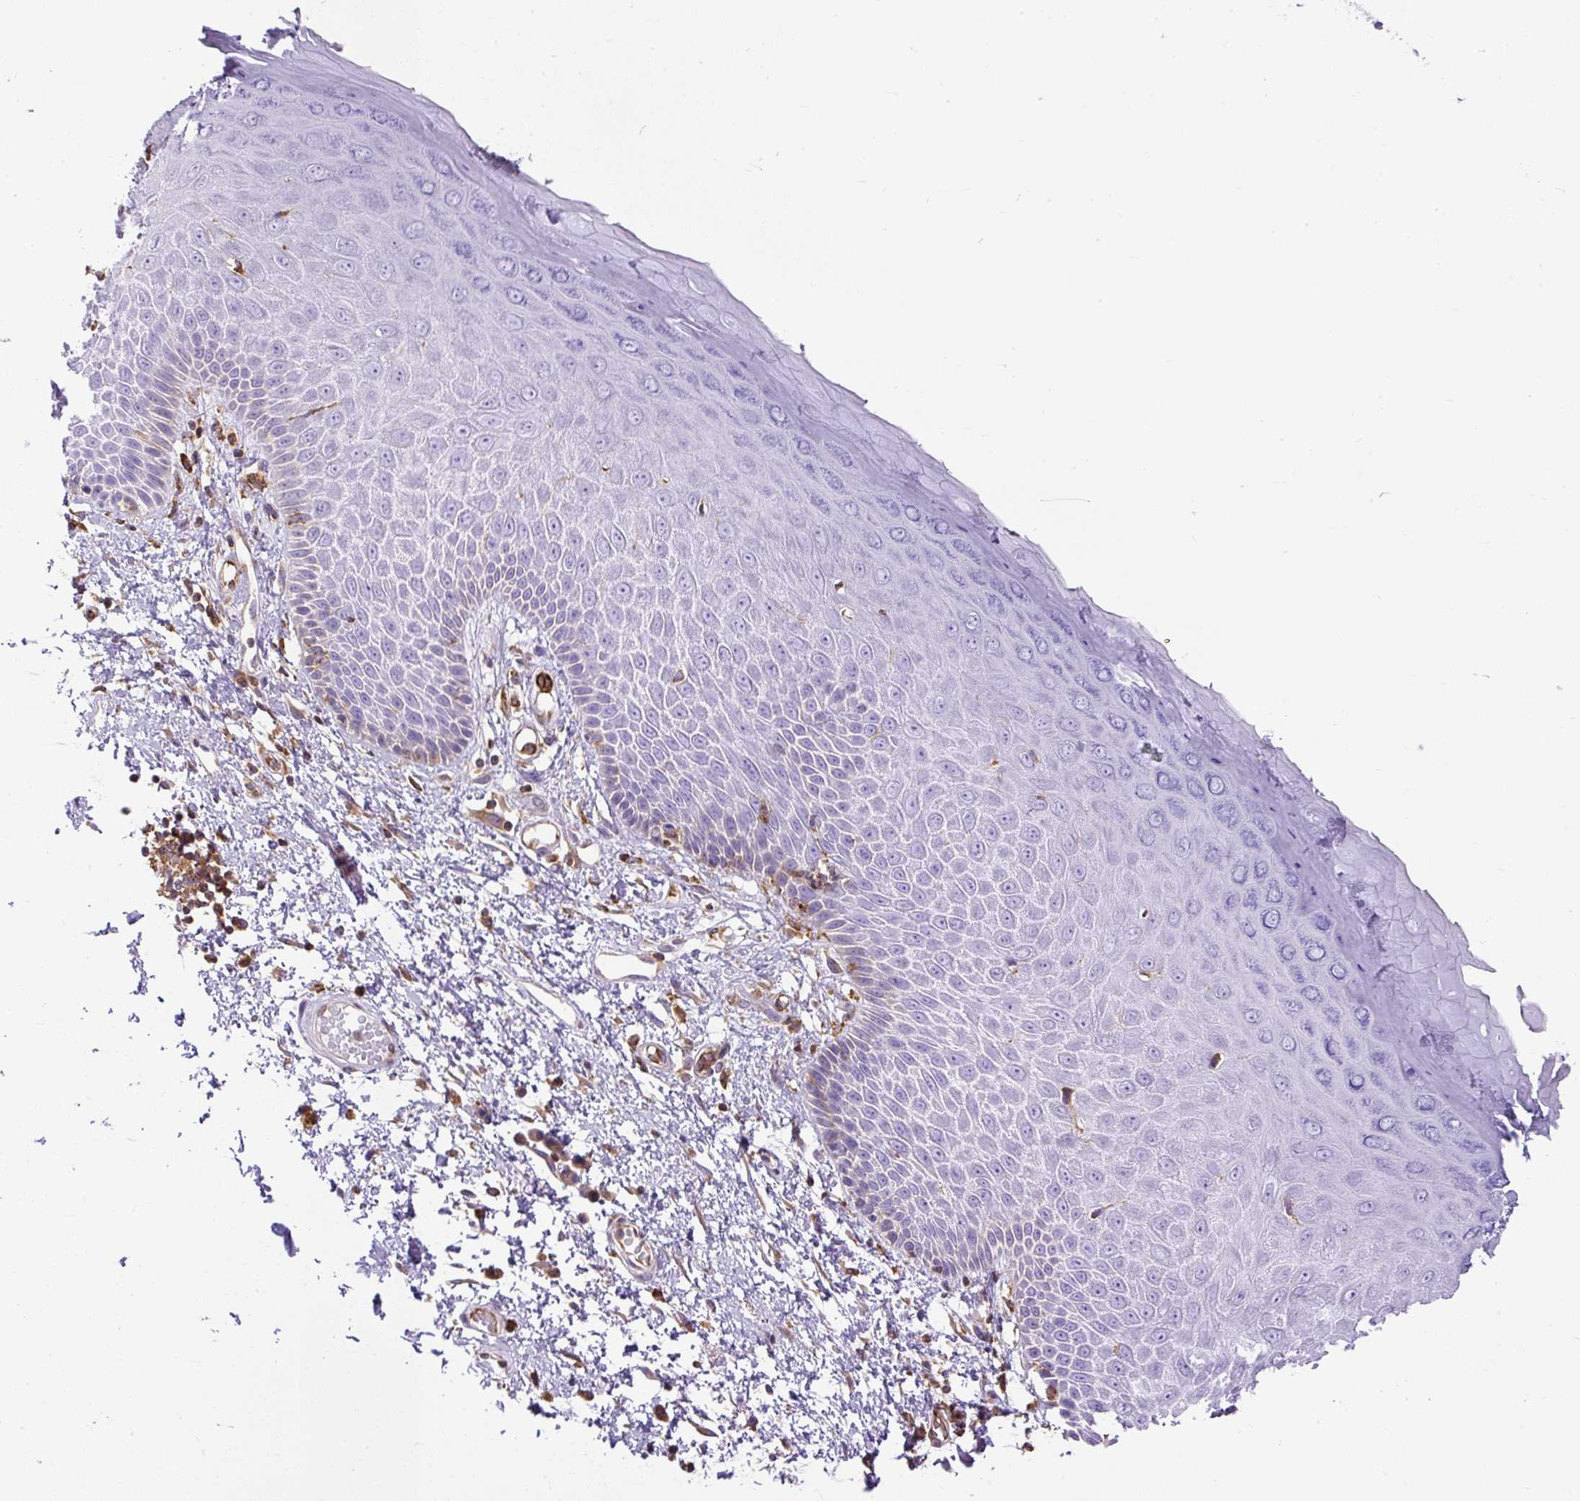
{"staining": {"intensity": "negative", "quantity": "none", "location": "none"}, "tissue": "skin", "cell_type": "Epidermal cells", "image_type": "normal", "snomed": [{"axis": "morphology", "description": "Normal tissue, NOS"}, {"axis": "topography", "description": "Anal"}, {"axis": "topography", "description": "Peripheral nerve tissue"}], "caption": "The IHC histopathology image has no significant staining in epidermal cells of skin.", "gene": "MAP1S", "patient": {"sex": "male", "age": 78}}